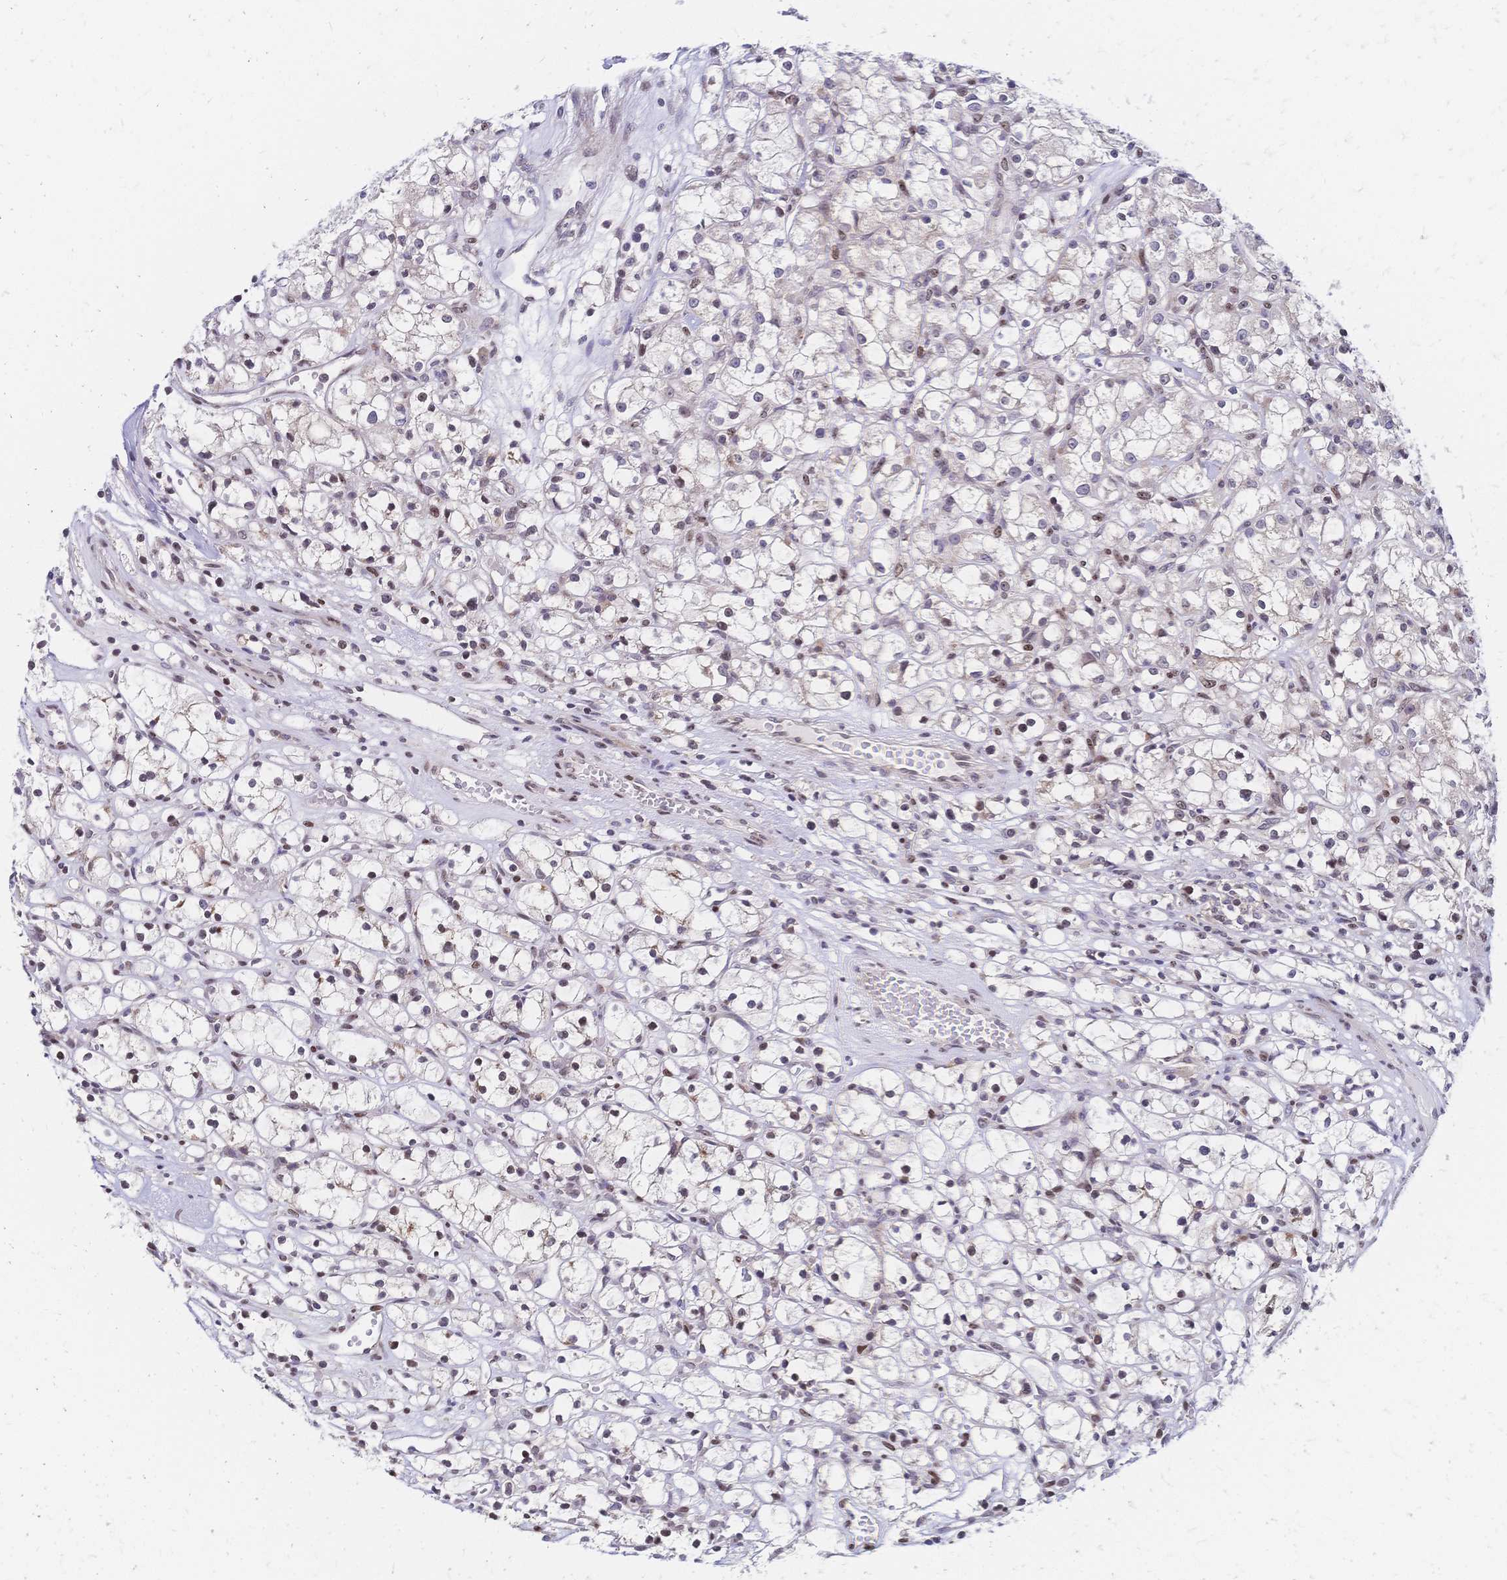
{"staining": {"intensity": "negative", "quantity": "none", "location": "none"}, "tissue": "renal cancer", "cell_type": "Tumor cells", "image_type": "cancer", "snomed": [{"axis": "morphology", "description": "Adenocarcinoma, NOS"}, {"axis": "topography", "description": "Kidney"}], "caption": "High magnification brightfield microscopy of adenocarcinoma (renal) stained with DAB (3,3'-diaminobenzidine) (brown) and counterstained with hematoxylin (blue): tumor cells show no significant staining.", "gene": "CBX7", "patient": {"sex": "female", "age": 59}}